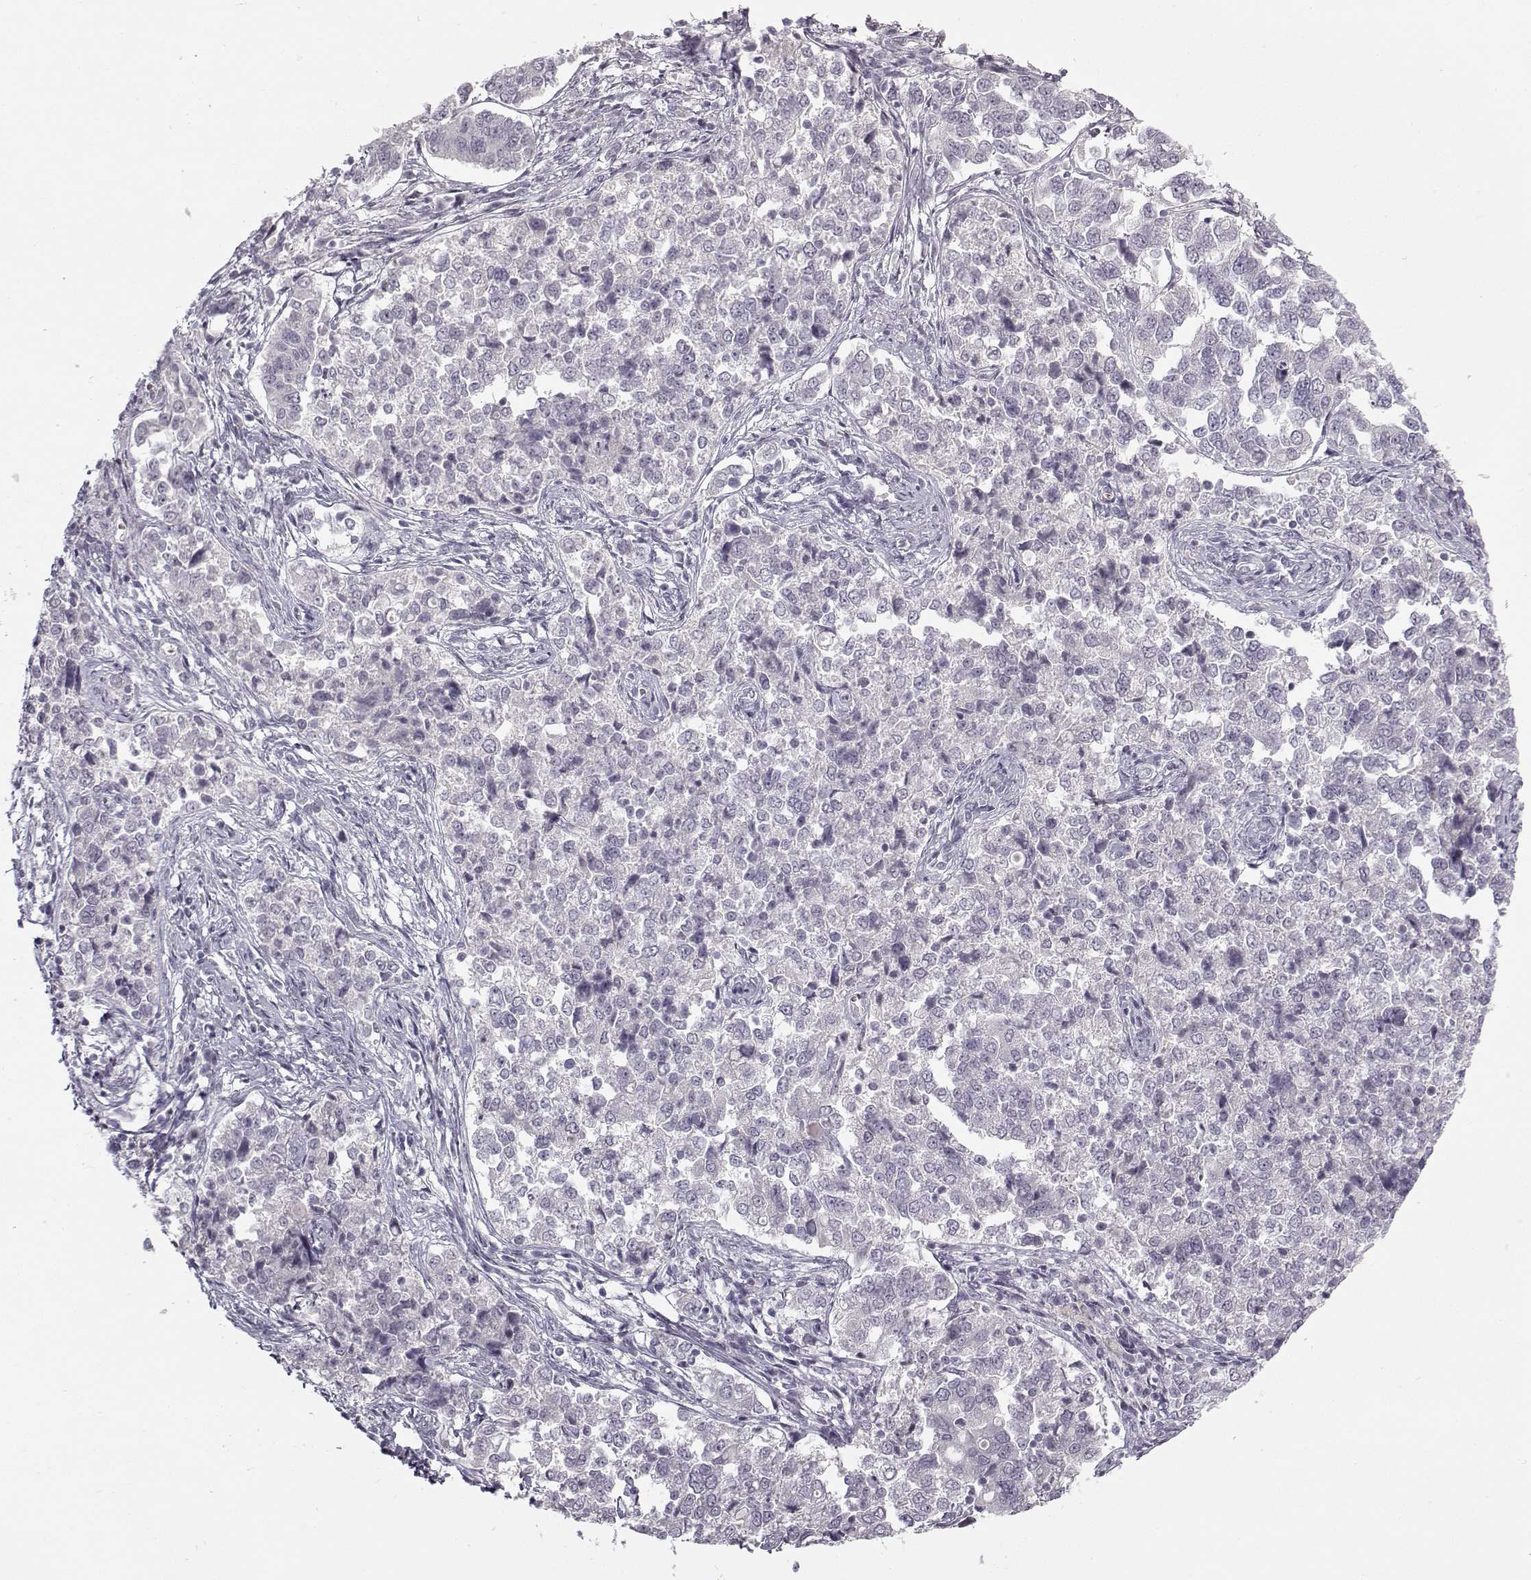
{"staining": {"intensity": "negative", "quantity": "none", "location": "none"}, "tissue": "endometrial cancer", "cell_type": "Tumor cells", "image_type": "cancer", "snomed": [{"axis": "morphology", "description": "Adenocarcinoma, NOS"}, {"axis": "topography", "description": "Endometrium"}], "caption": "Image shows no protein expression in tumor cells of adenocarcinoma (endometrial) tissue.", "gene": "SNCA", "patient": {"sex": "female", "age": 43}}